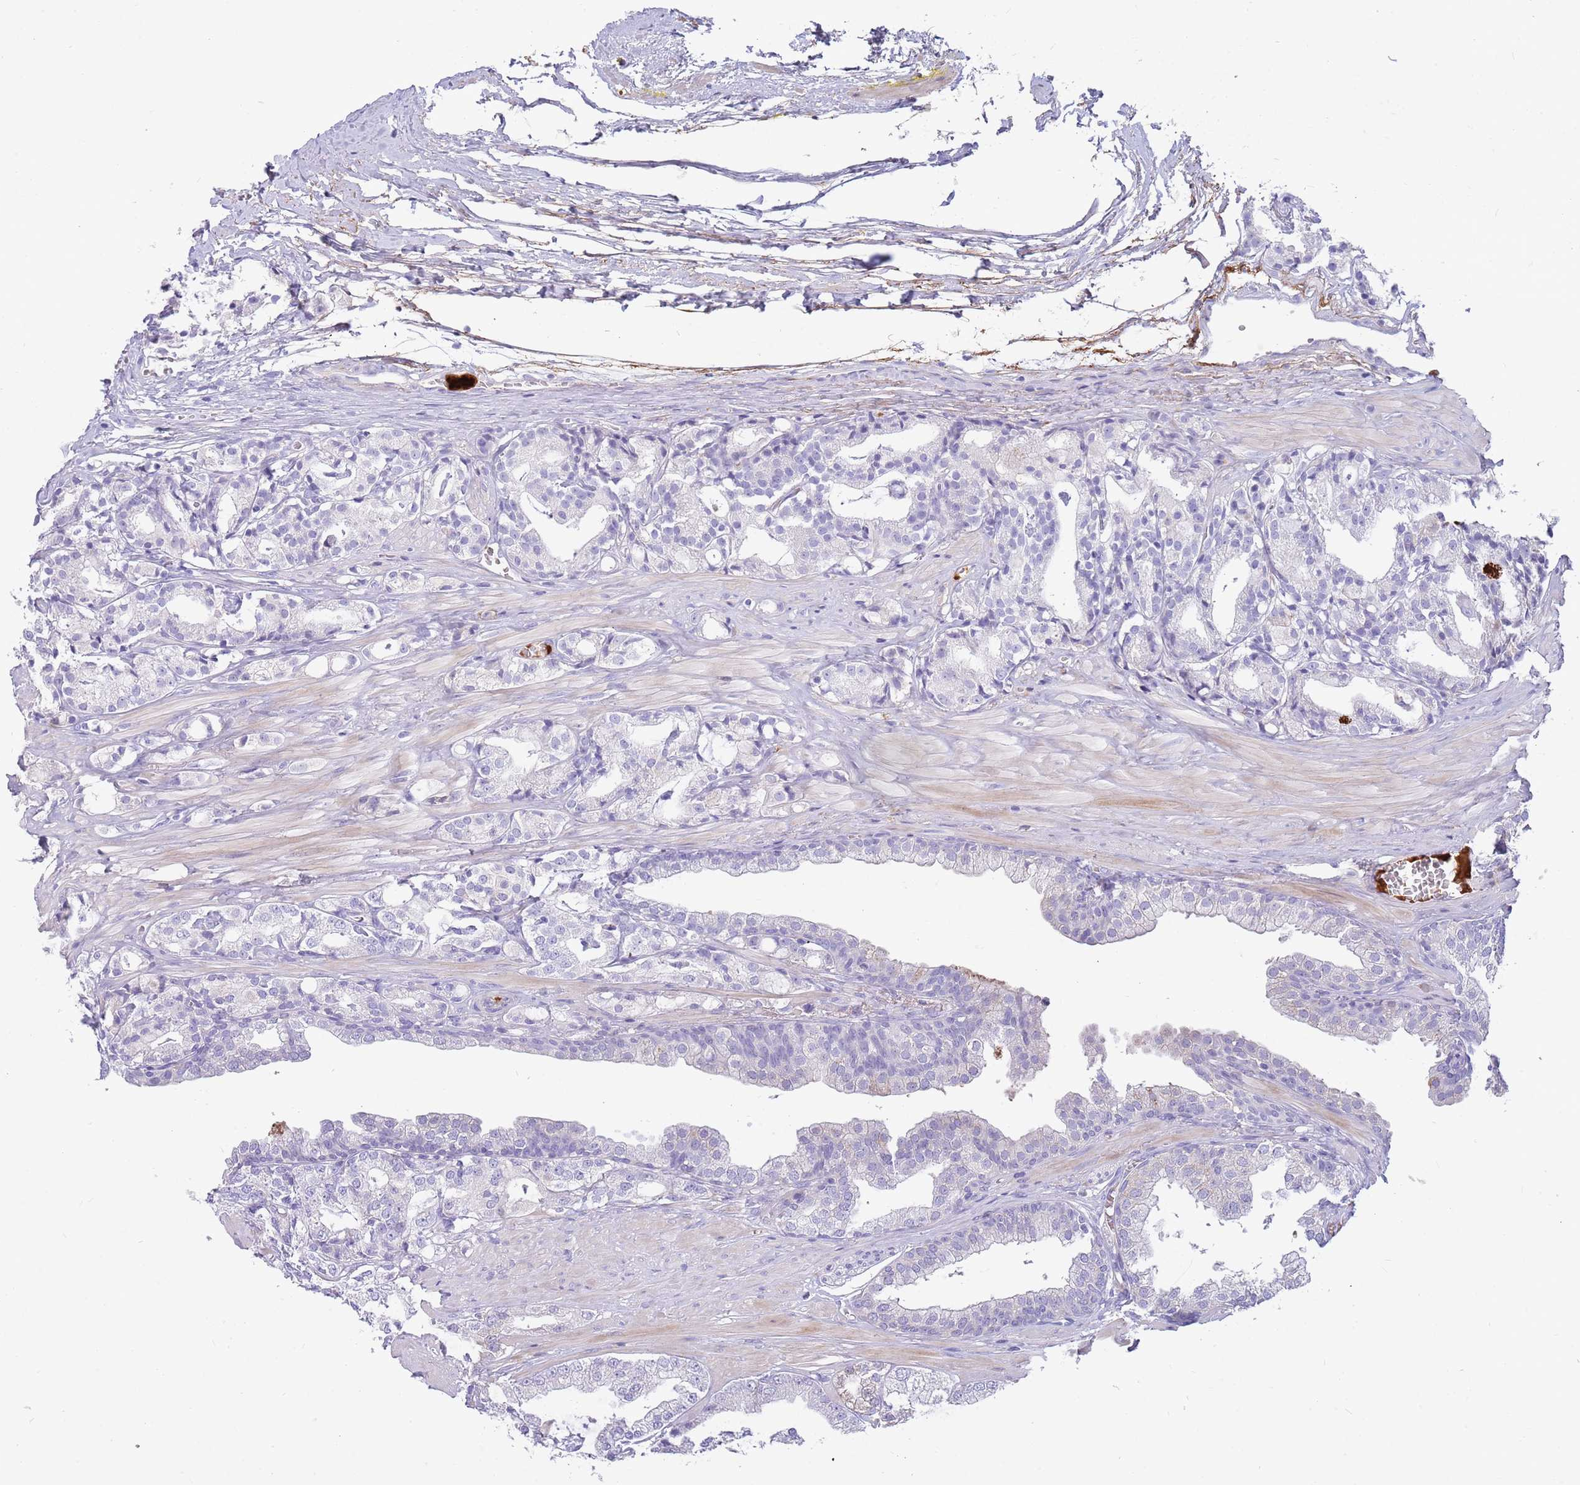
{"staining": {"intensity": "negative", "quantity": "none", "location": "none"}, "tissue": "prostate cancer", "cell_type": "Tumor cells", "image_type": "cancer", "snomed": [{"axis": "morphology", "description": "Adenocarcinoma, High grade"}, {"axis": "topography", "description": "Prostate"}], "caption": "The micrograph exhibits no significant staining in tumor cells of prostate adenocarcinoma (high-grade).", "gene": "LEPROTL1", "patient": {"sex": "male", "age": 71}}